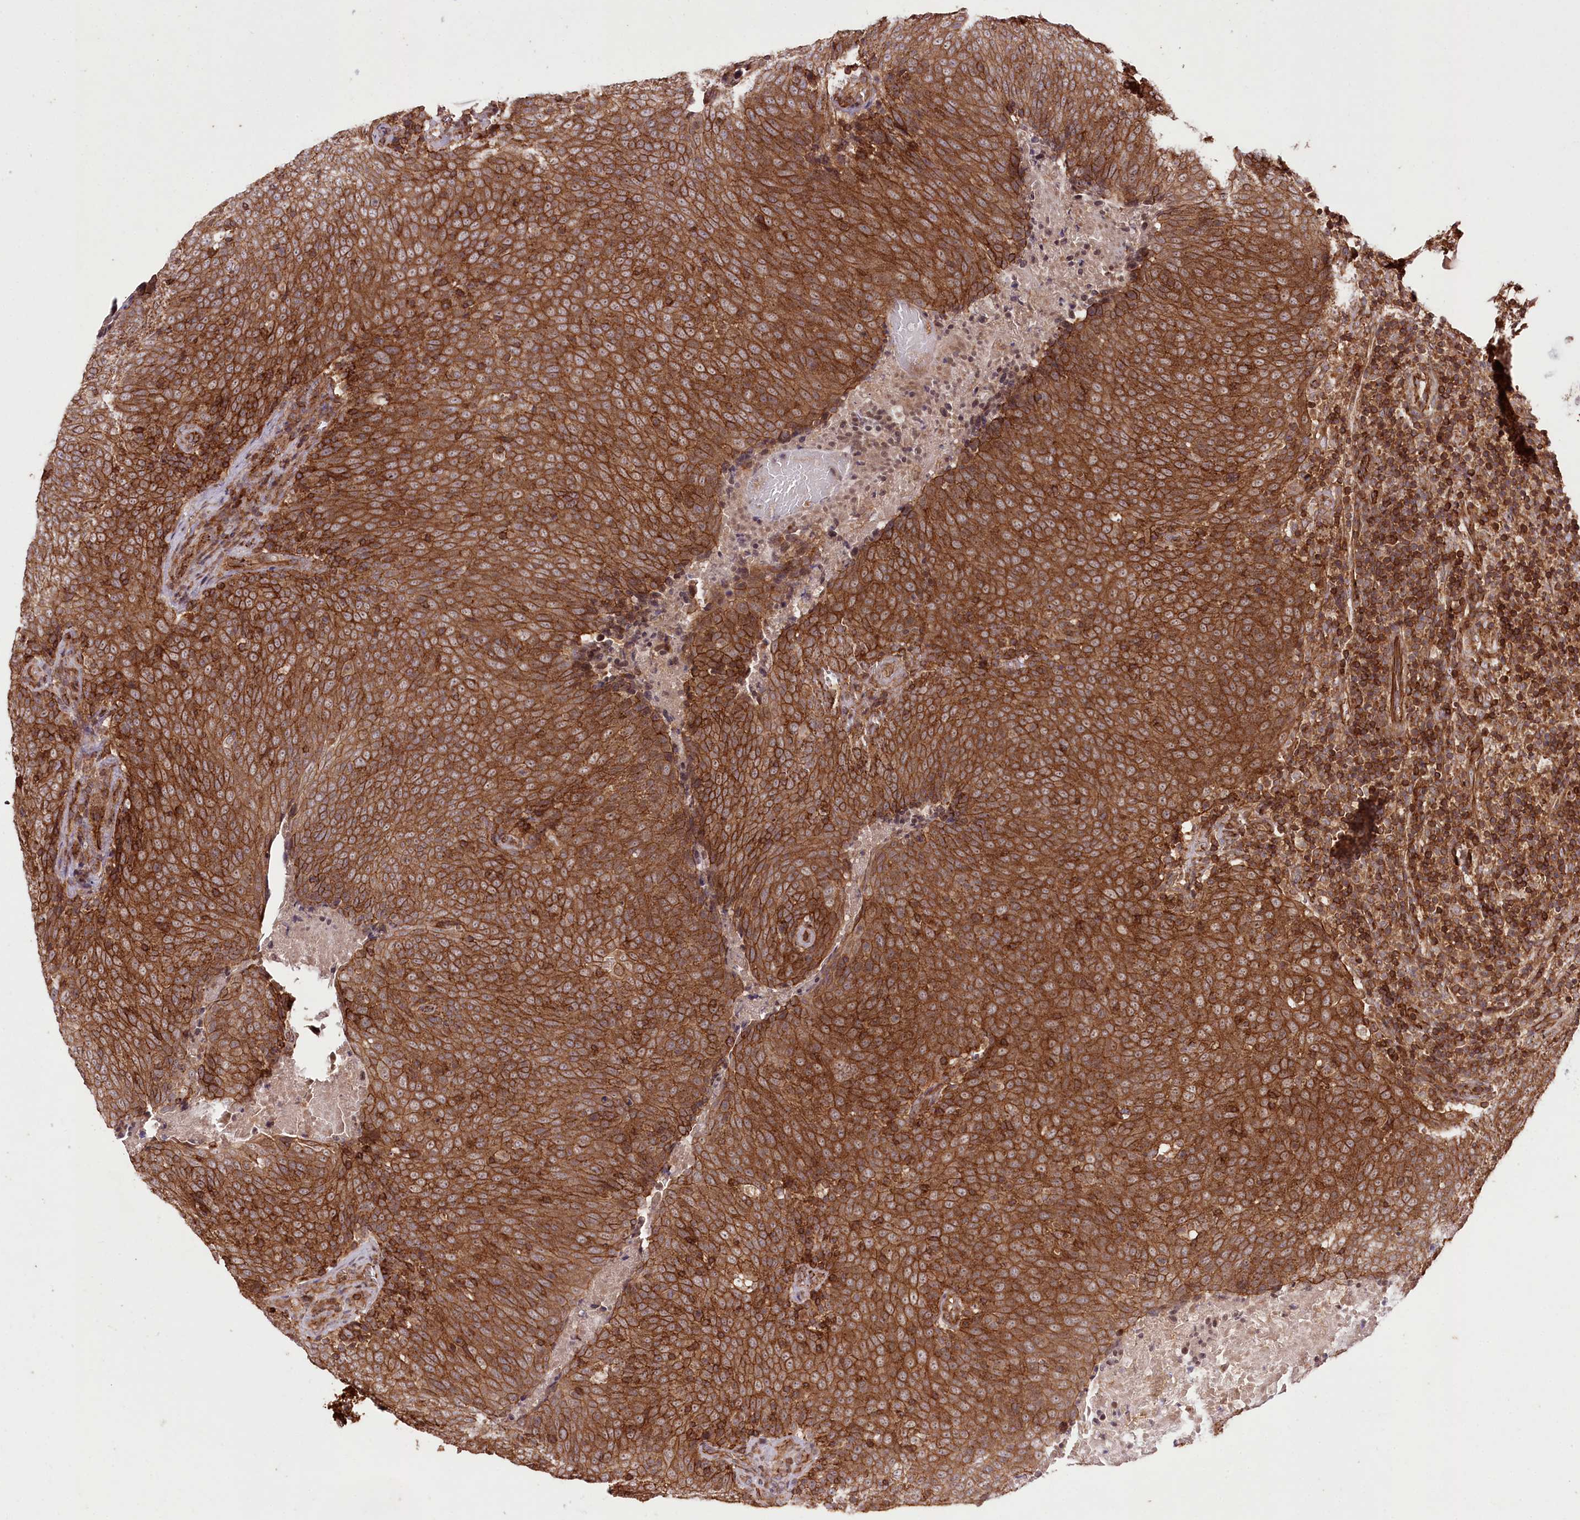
{"staining": {"intensity": "strong", "quantity": ">75%", "location": "cytoplasmic/membranous"}, "tissue": "head and neck cancer", "cell_type": "Tumor cells", "image_type": "cancer", "snomed": [{"axis": "morphology", "description": "Squamous cell carcinoma, NOS"}, {"axis": "morphology", "description": "Squamous cell carcinoma, metastatic, NOS"}, {"axis": "topography", "description": "Lymph node"}, {"axis": "topography", "description": "Head-Neck"}], "caption": "Strong cytoplasmic/membranous protein staining is identified in about >75% of tumor cells in head and neck cancer (squamous cell carcinoma).", "gene": "DHX29", "patient": {"sex": "male", "age": 62}}